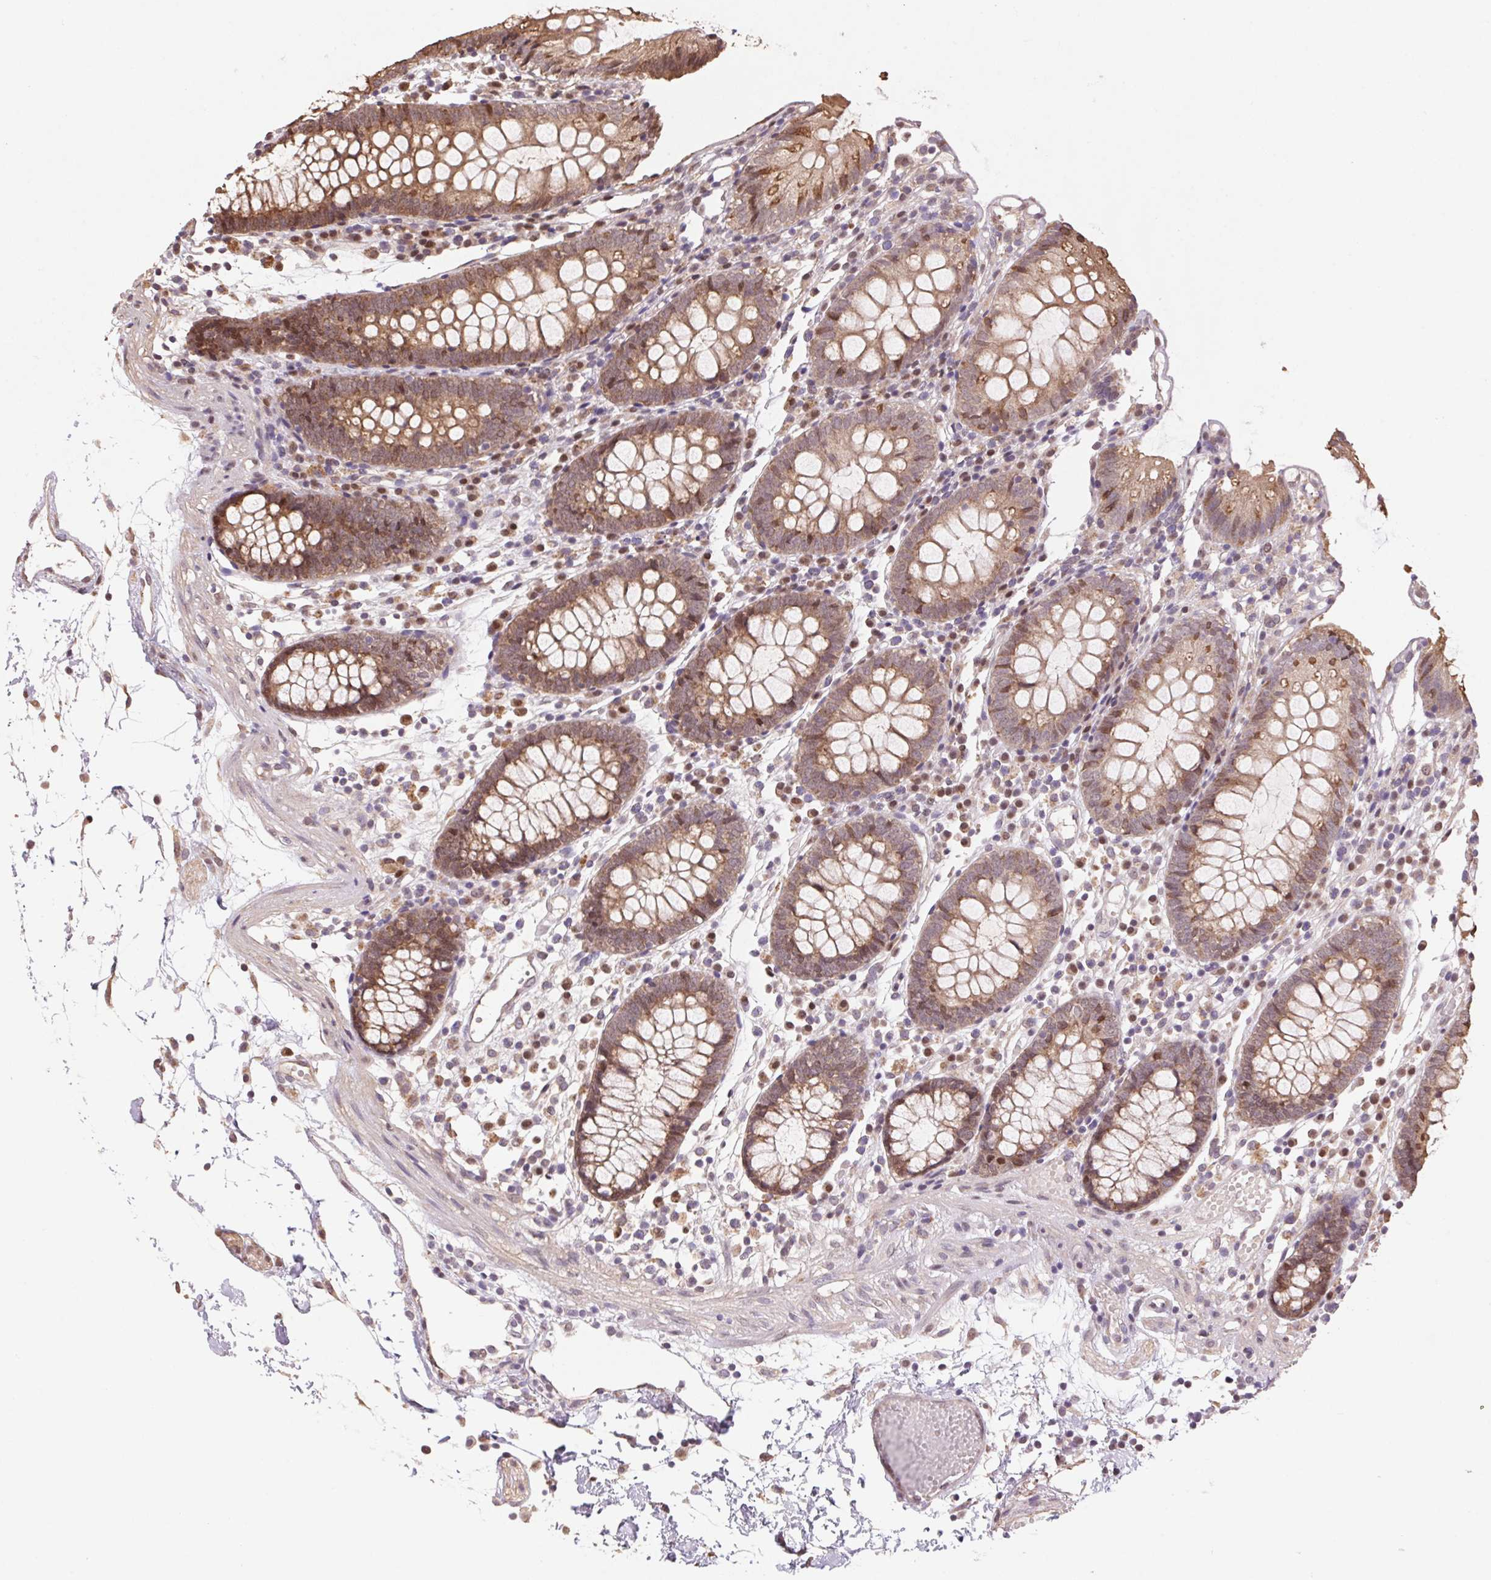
{"staining": {"intensity": "moderate", "quantity": ">75%", "location": "cytoplasmic/membranous"}, "tissue": "colon", "cell_type": "Endothelial cells", "image_type": "normal", "snomed": [{"axis": "morphology", "description": "Normal tissue, NOS"}, {"axis": "morphology", "description": "Adenocarcinoma, NOS"}, {"axis": "topography", "description": "Colon"}], "caption": "Protein expression analysis of benign colon displays moderate cytoplasmic/membranous expression in about >75% of endothelial cells.", "gene": "CUTA", "patient": {"sex": "male", "age": 83}}